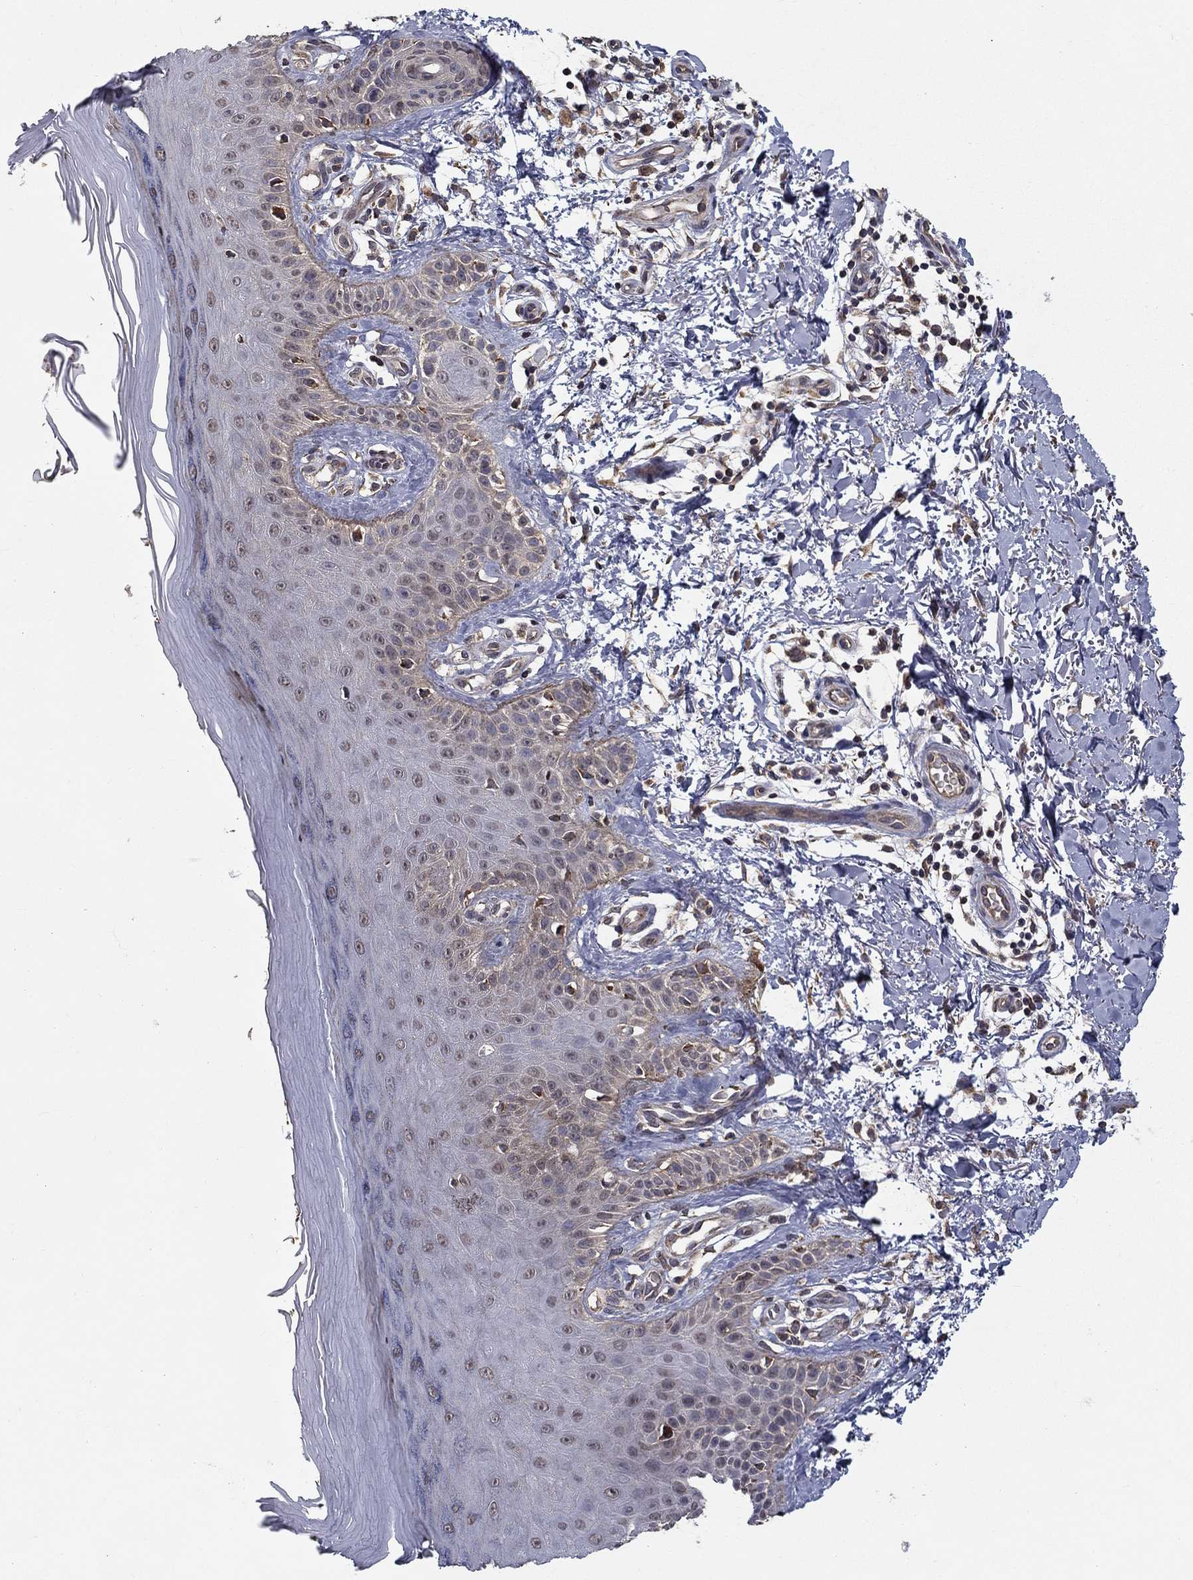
{"staining": {"intensity": "negative", "quantity": "none", "location": "none"}, "tissue": "skin", "cell_type": "Fibroblasts", "image_type": "normal", "snomed": [{"axis": "morphology", "description": "Normal tissue, NOS"}, {"axis": "morphology", "description": "Inflammation, NOS"}, {"axis": "morphology", "description": "Fibrosis, NOS"}, {"axis": "topography", "description": "Skin"}], "caption": "Fibroblasts show no significant protein staining in benign skin. (DAB (3,3'-diaminobenzidine) immunohistochemistry (IHC) with hematoxylin counter stain).", "gene": "SLC2A13", "patient": {"sex": "male", "age": 71}}